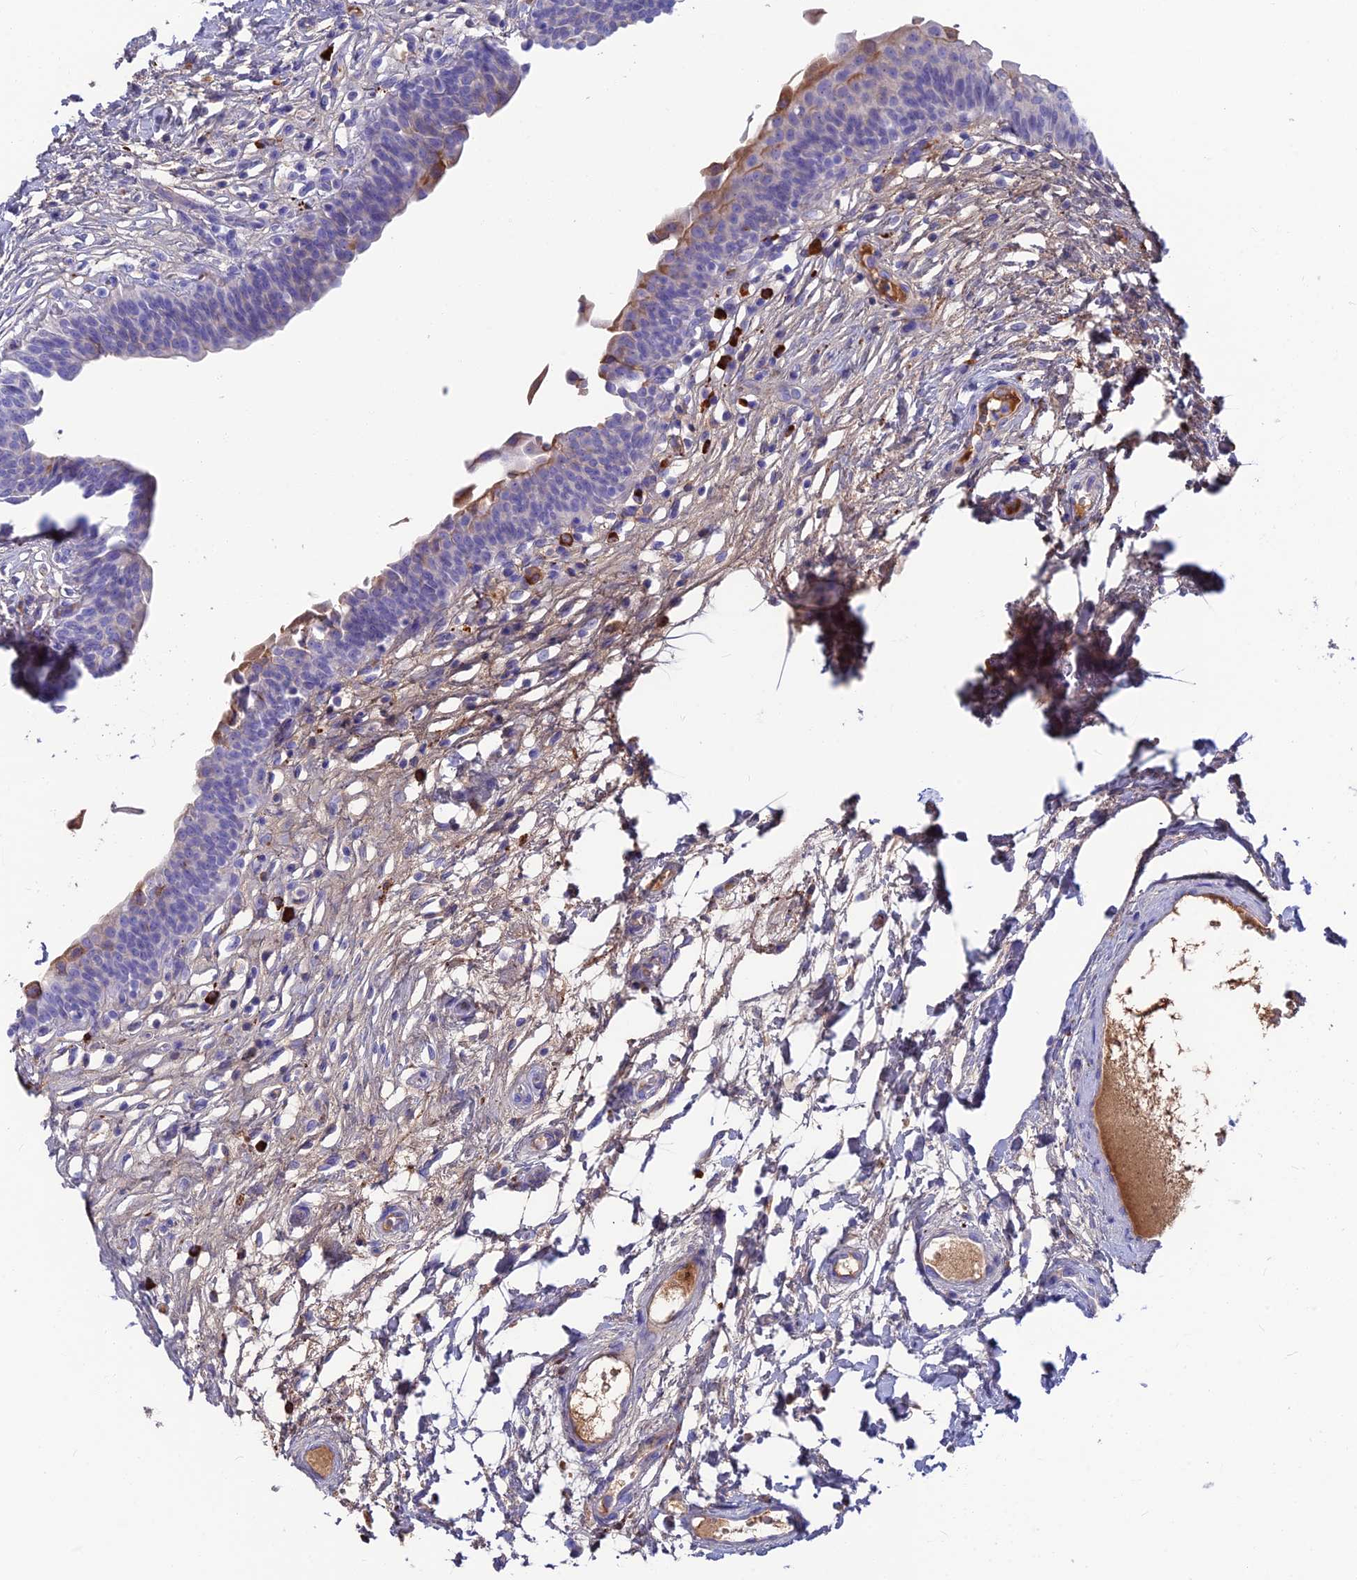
{"staining": {"intensity": "weak", "quantity": "<25%", "location": "cytoplasmic/membranous"}, "tissue": "urinary bladder", "cell_type": "Urothelial cells", "image_type": "normal", "snomed": [{"axis": "morphology", "description": "Normal tissue, NOS"}, {"axis": "topography", "description": "Urinary bladder"}], "caption": "A high-resolution micrograph shows immunohistochemistry staining of benign urinary bladder, which reveals no significant positivity in urothelial cells.", "gene": "SNAP91", "patient": {"sex": "male", "age": 83}}